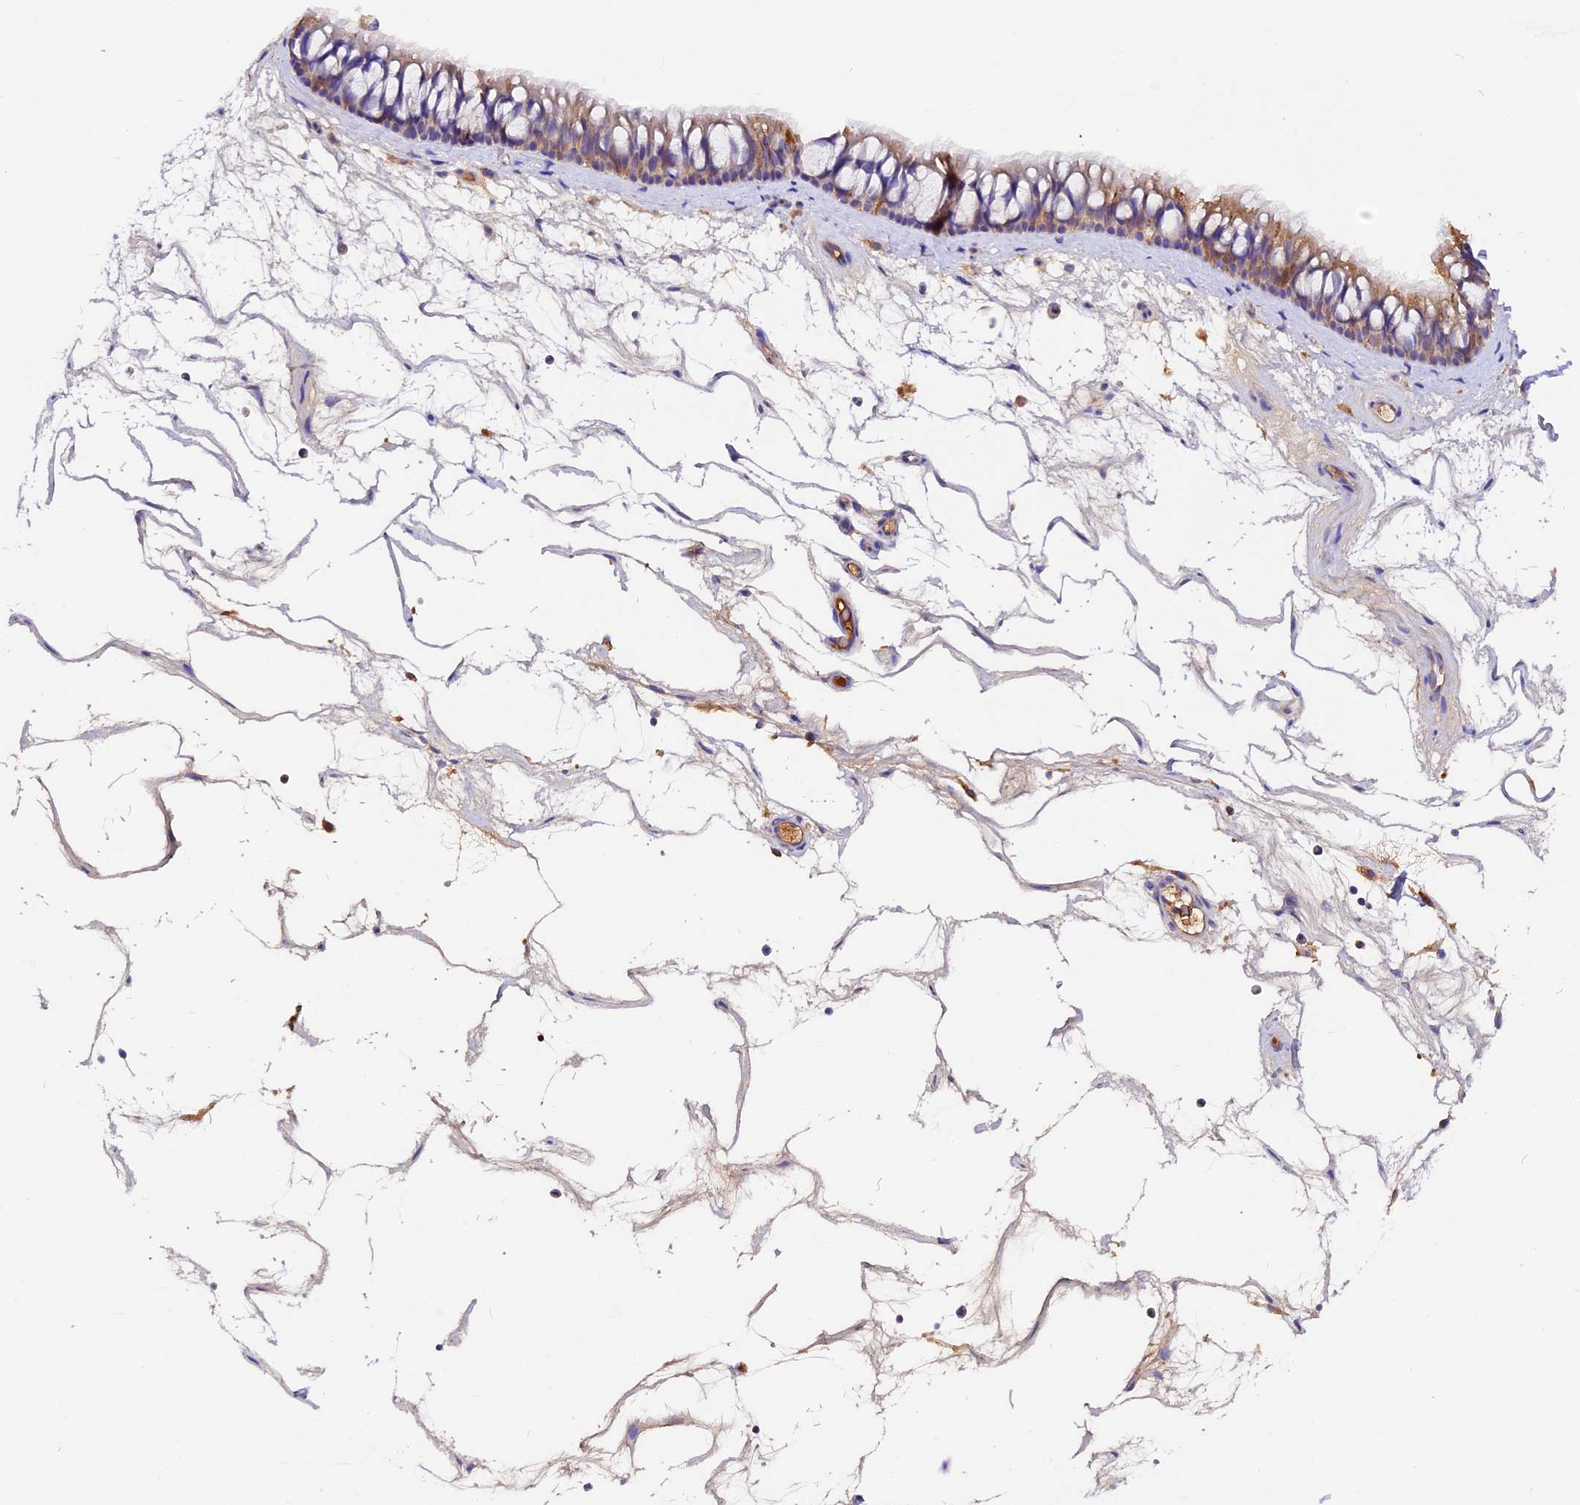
{"staining": {"intensity": "weak", "quantity": ">75%", "location": "cytoplasmic/membranous"}, "tissue": "nasopharynx", "cell_type": "Respiratory epithelial cells", "image_type": "normal", "snomed": [{"axis": "morphology", "description": "Normal tissue, NOS"}, {"axis": "topography", "description": "Nasopharynx"}], "caption": "An image of nasopharynx stained for a protein shows weak cytoplasmic/membranous brown staining in respiratory epithelial cells.", "gene": "SIX5", "patient": {"sex": "male", "age": 64}}